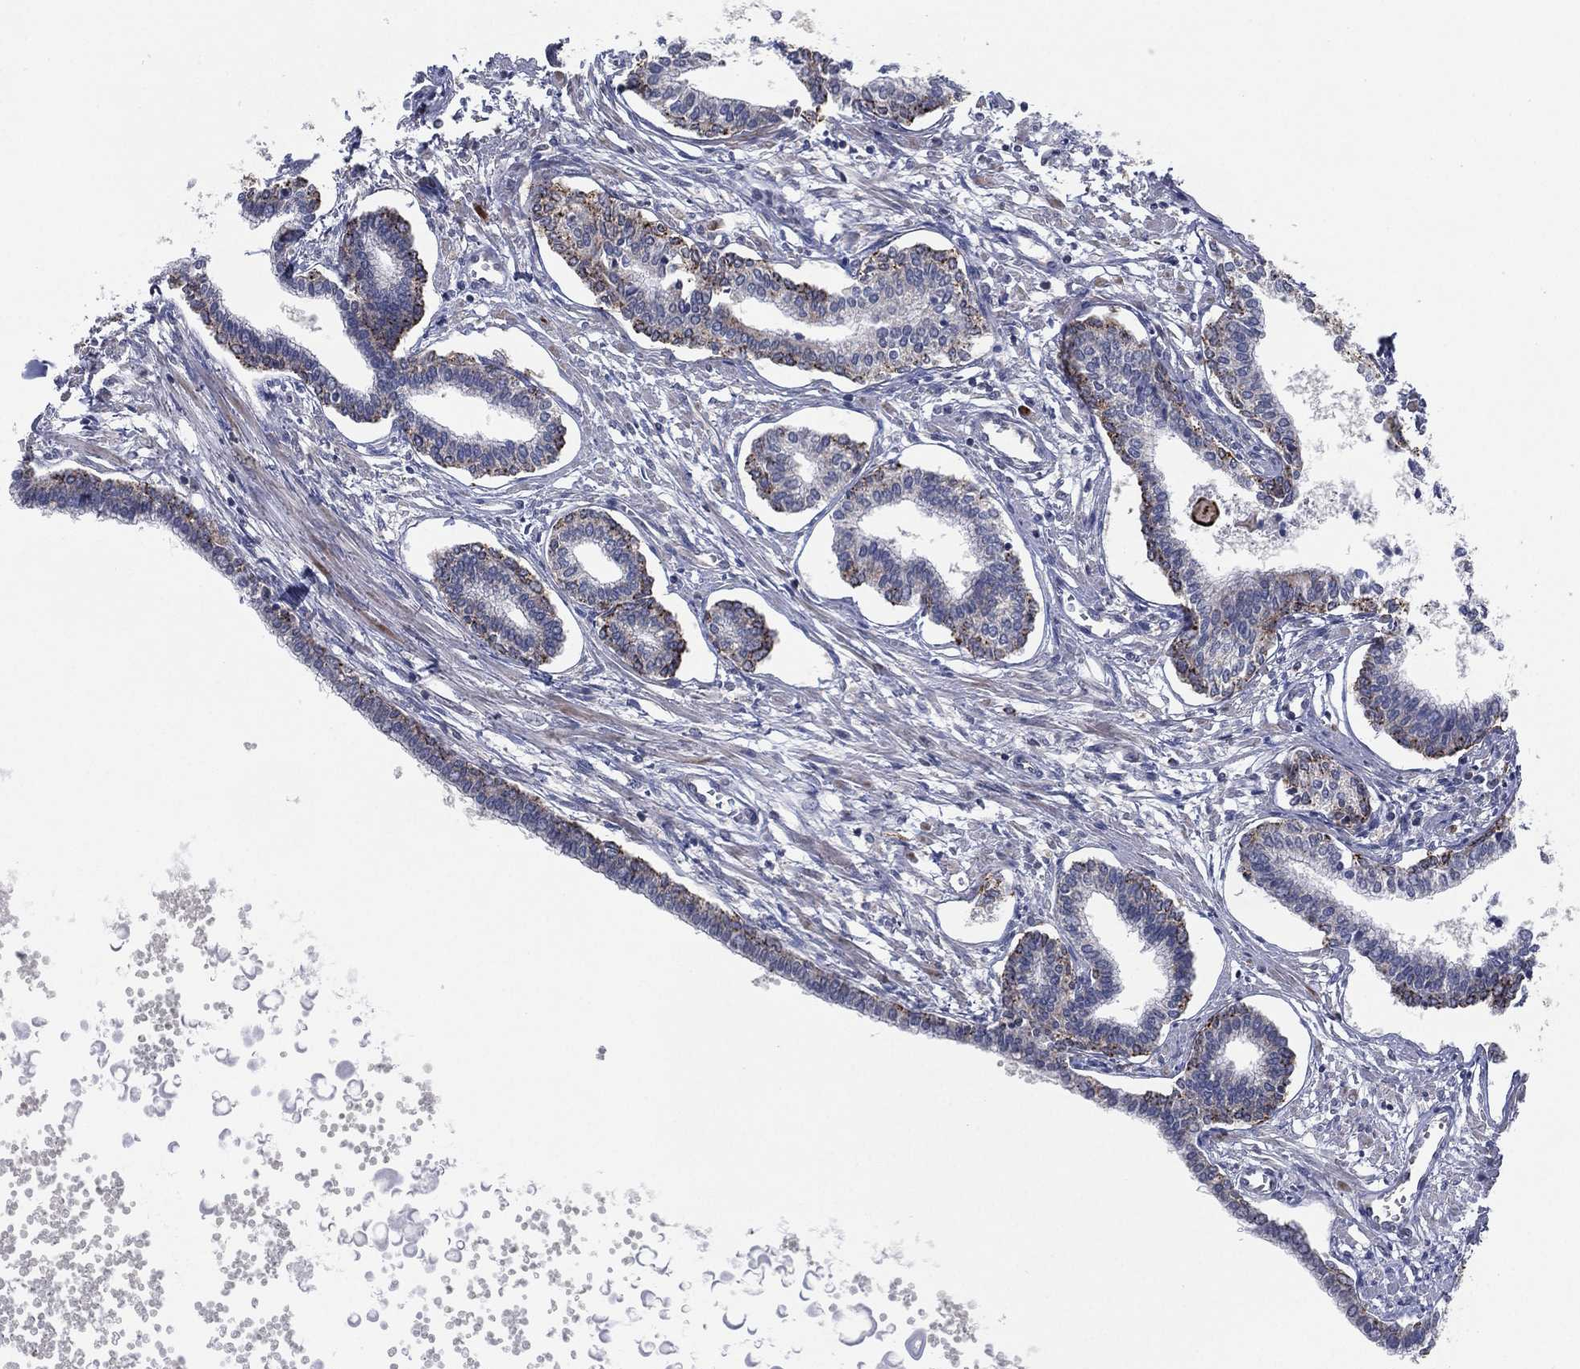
{"staining": {"intensity": "moderate", "quantity": "<25%", "location": "cytoplasmic/membranous"}, "tissue": "prostate", "cell_type": "Glandular cells", "image_type": "normal", "snomed": [{"axis": "morphology", "description": "Normal tissue, NOS"}, {"axis": "topography", "description": "Prostate"}], "caption": "Immunohistochemistry histopathology image of benign human prostate stained for a protein (brown), which shows low levels of moderate cytoplasmic/membranous positivity in approximately <25% of glandular cells.", "gene": "FAM104A", "patient": {"sex": "male", "age": 60}}